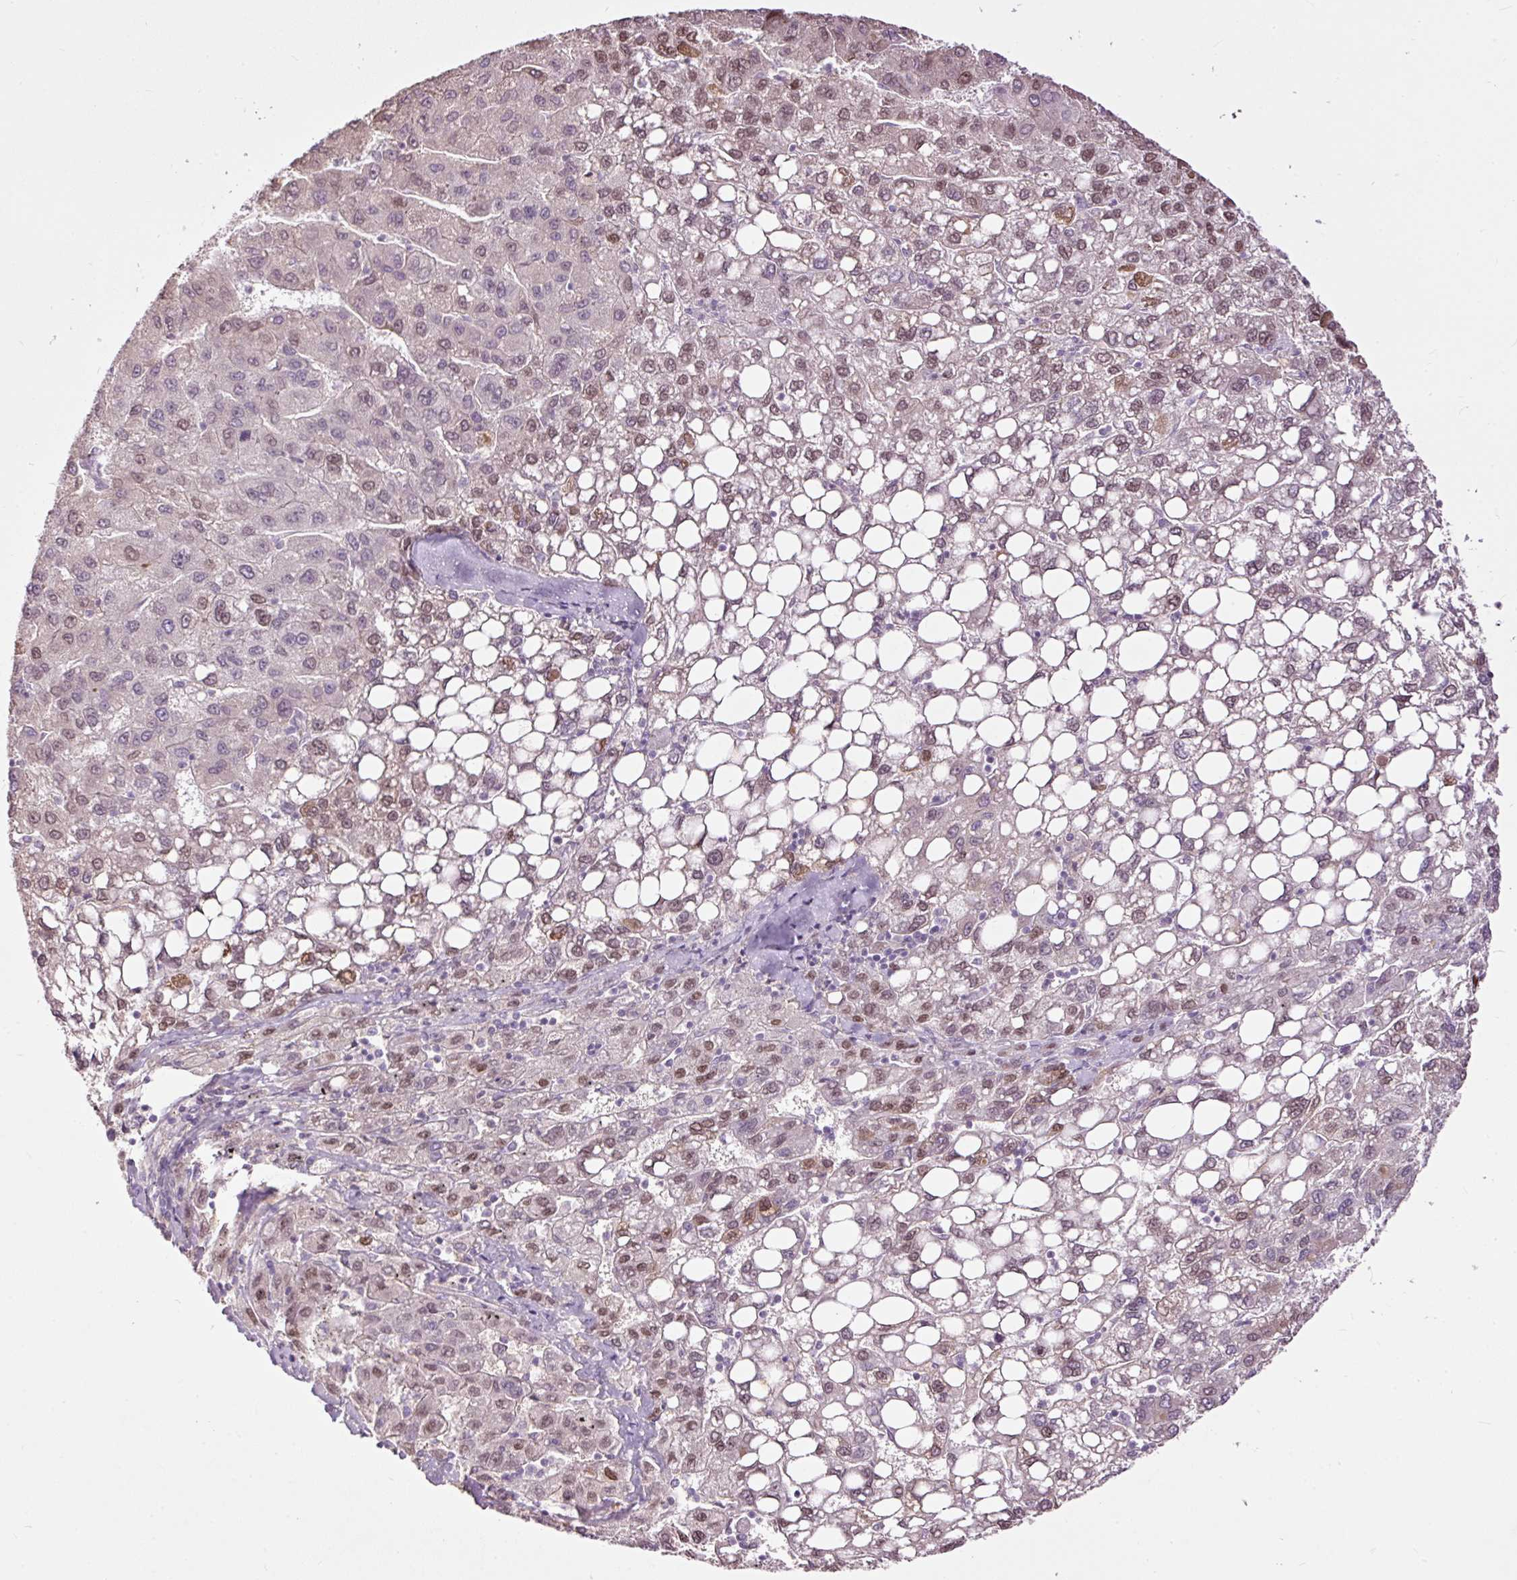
{"staining": {"intensity": "moderate", "quantity": "25%-75%", "location": "nuclear"}, "tissue": "liver cancer", "cell_type": "Tumor cells", "image_type": "cancer", "snomed": [{"axis": "morphology", "description": "Carcinoma, Hepatocellular, NOS"}, {"axis": "topography", "description": "Liver"}], "caption": "Human liver hepatocellular carcinoma stained with a protein marker reveals moderate staining in tumor cells.", "gene": "FCRL4", "patient": {"sex": "female", "age": 82}}